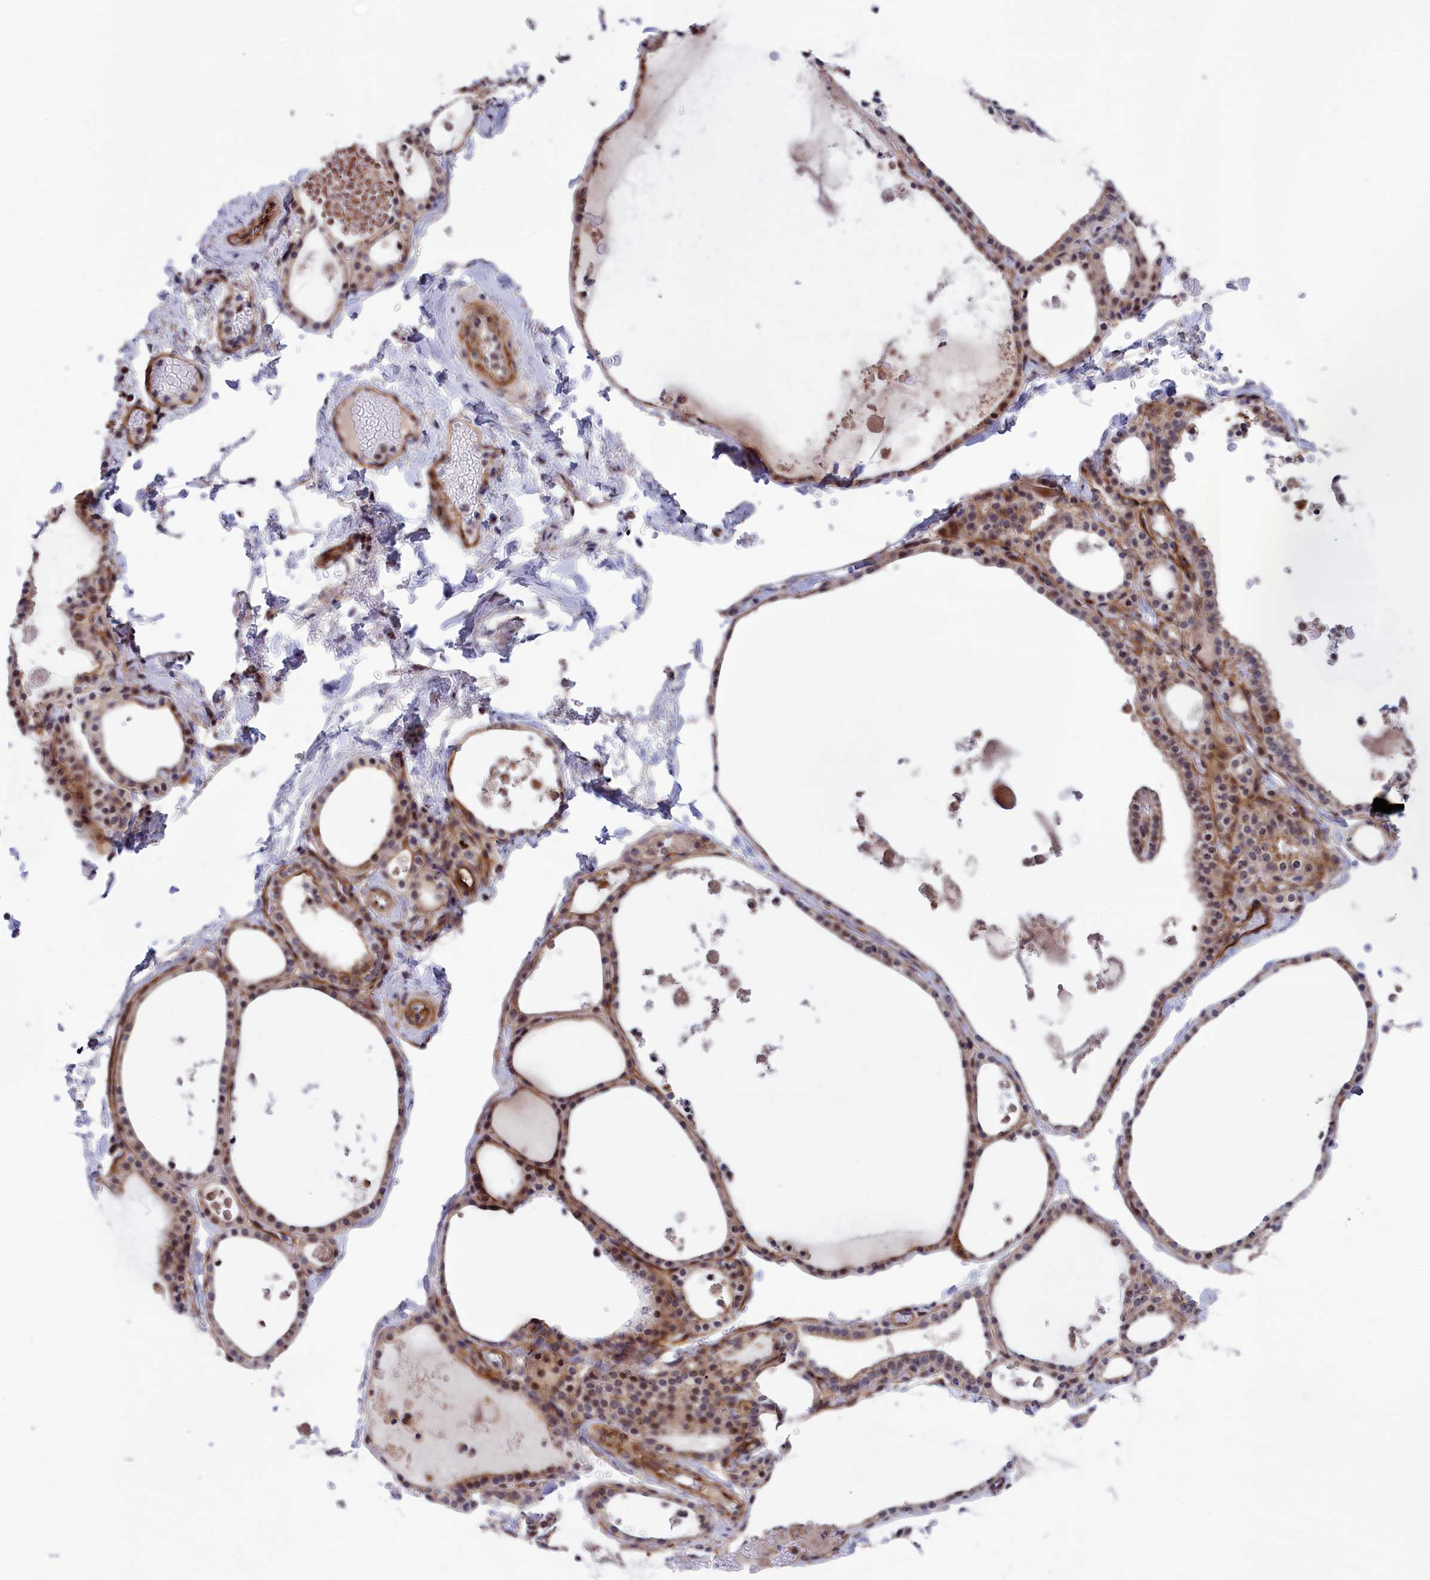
{"staining": {"intensity": "moderate", "quantity": ">75%", "location": "cytoplasmic/membranous"}, "tissue": "thyroid gland", "cell_type": "Glandular cells", "image_type": "normal", "snomed": [{"axis": "morphology", "description": "Normal tissue, NOS"}, {"axis": "topography", "description": "Thyroid gland"}], "caption": "About >75% of glandular cells in normal human thyroid gland reveal moderate cytoplasmic/membranous protein expression as visualized by brown immunohistochemical staining.", "gene": "PPAN", "patient": {"sex": "male", "age": 56}}